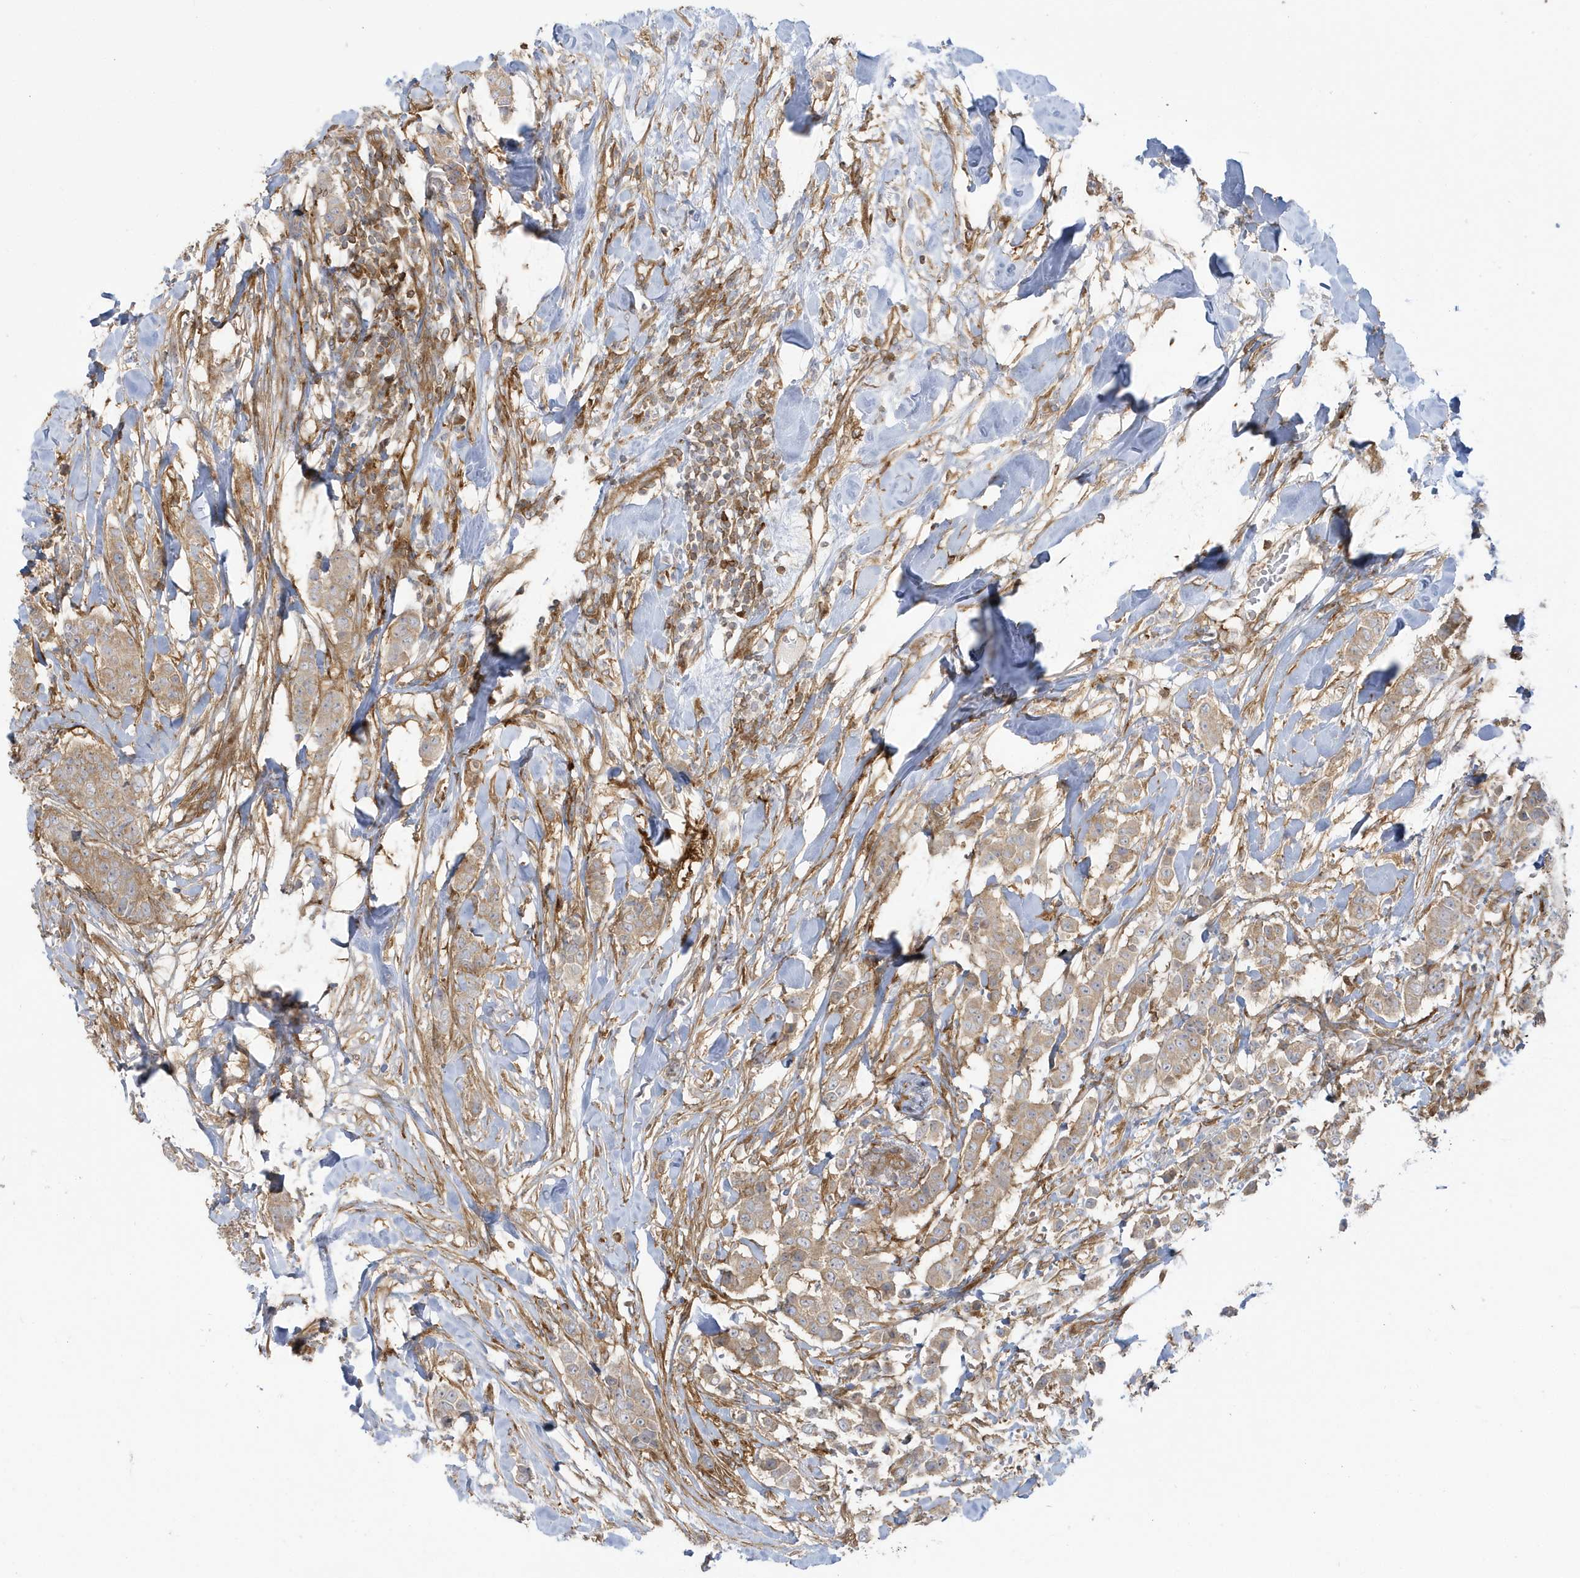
{"staining": {"intensity": "weak", "quantity": ">75%", "location": "cytoplasmic/membranous"}, "tissue": "breast cancer", "cell_type": "Tumor cells", "image_type": "cancer", "snomed": [{"axis": "morphology", "description": "Duct carcinoma"}, {"axis": "topography", "description": "Breast"}], "caption": "Breast cancer (invasive ductal carcinoma) tissue shows weak cytoplasmic/membranous positivity in approximately >75% of tumor cells, visualized by immunohistochemistry.", "gene": "STAM", "patient": {"sex": "female", "age": 40}}